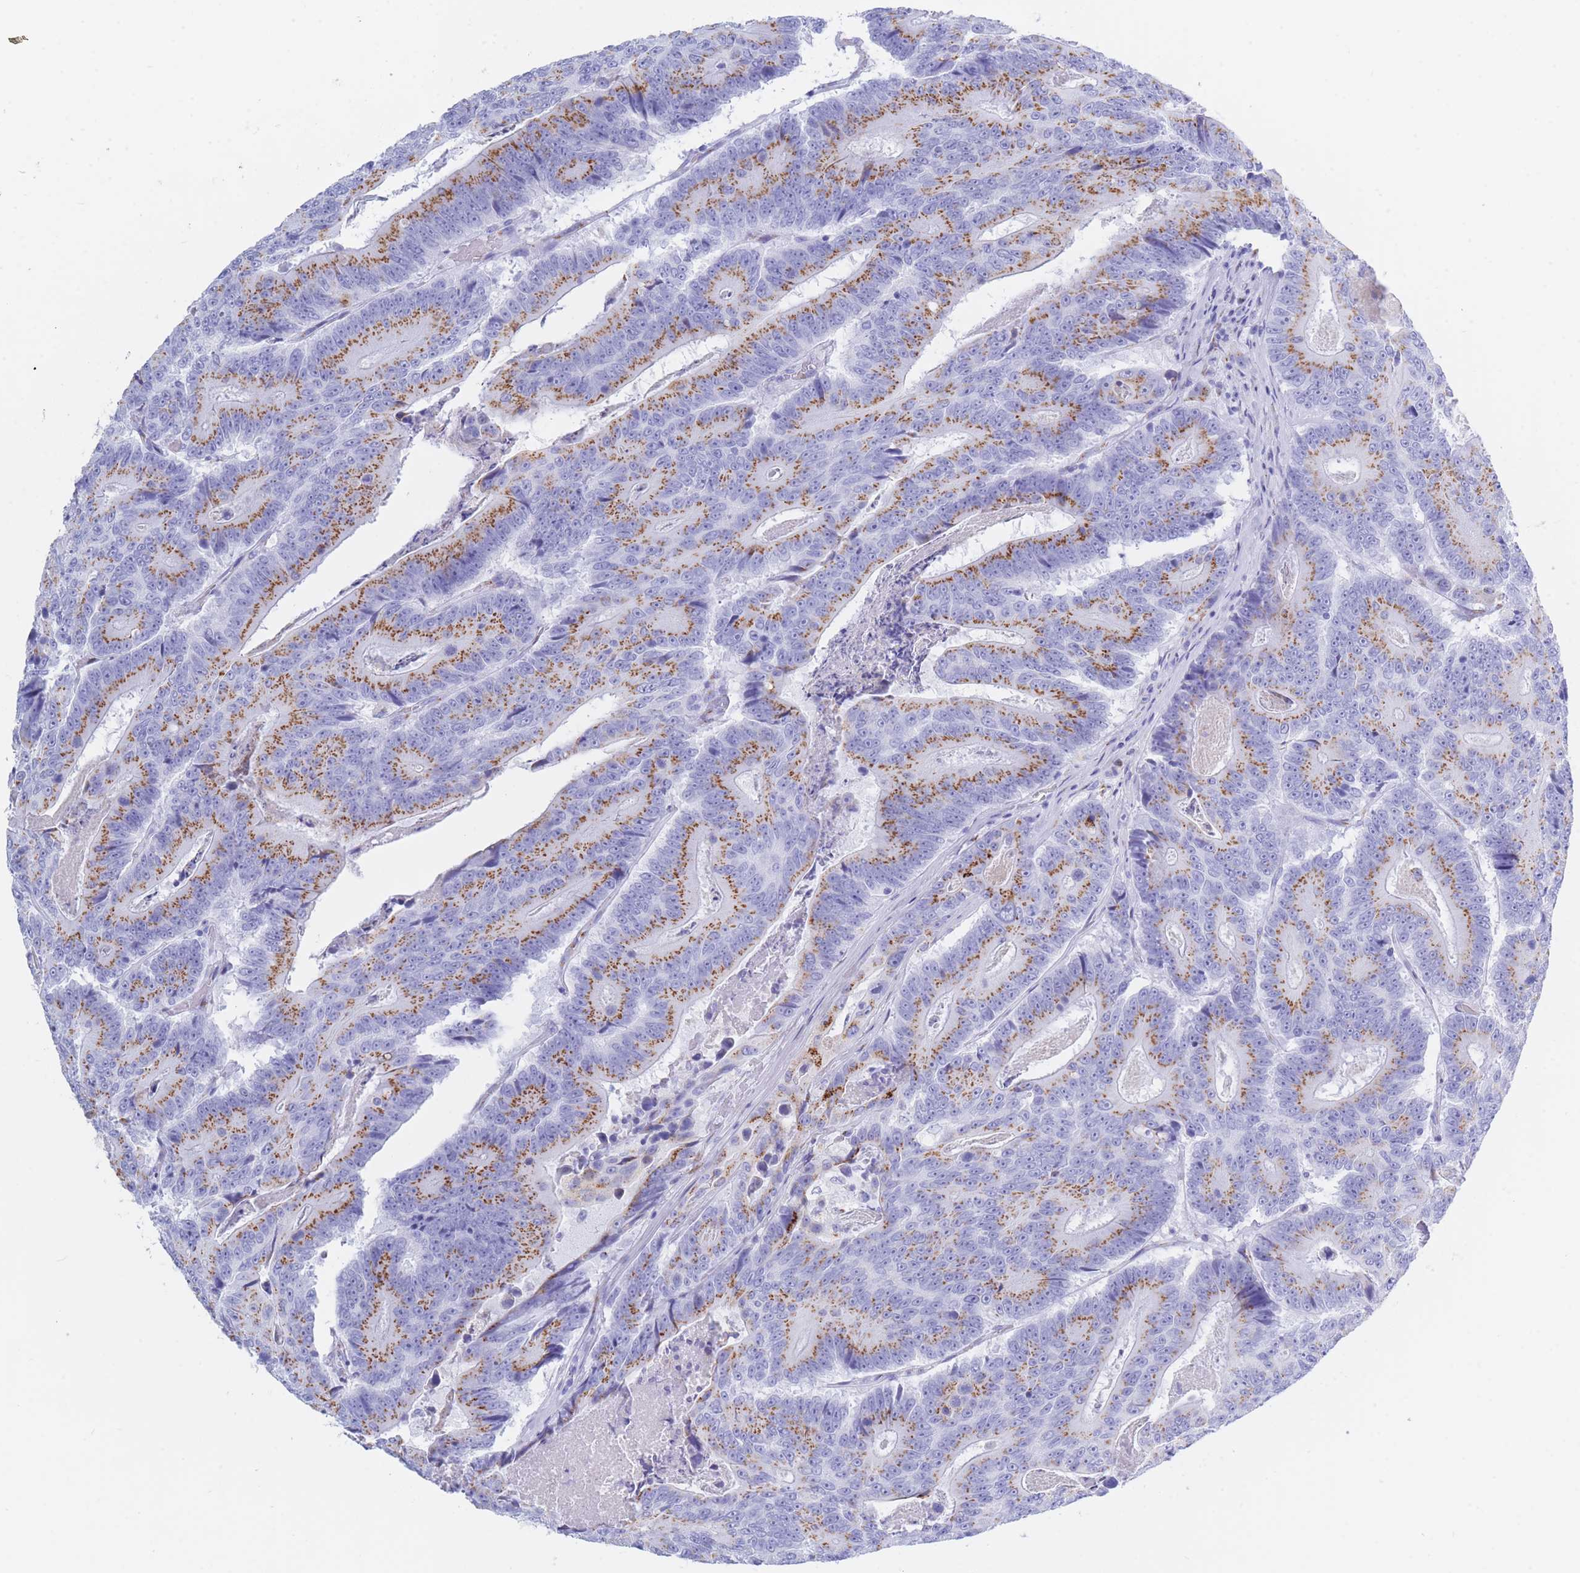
{"staining": {"intensity": "moderate", "quantity": ">75%", "location": "cytoplasmic/membranous"}, "tissue": "colorectal cancer", "cell_type": "Tumor cells", "image_type": "cancer", "snomed": [{"axis": "morphology", "description": "Adenocarcinoma, NOS"}, {"axis": "topography", "description": "Colon"}], "caption": "Tumor cells show moderate cytoplasmic/membranous expression in about >75% of cells in colorectal adenocarcinoma.", "gene": "FAM3C", "patient": {"sex": "male", "age": 83}}